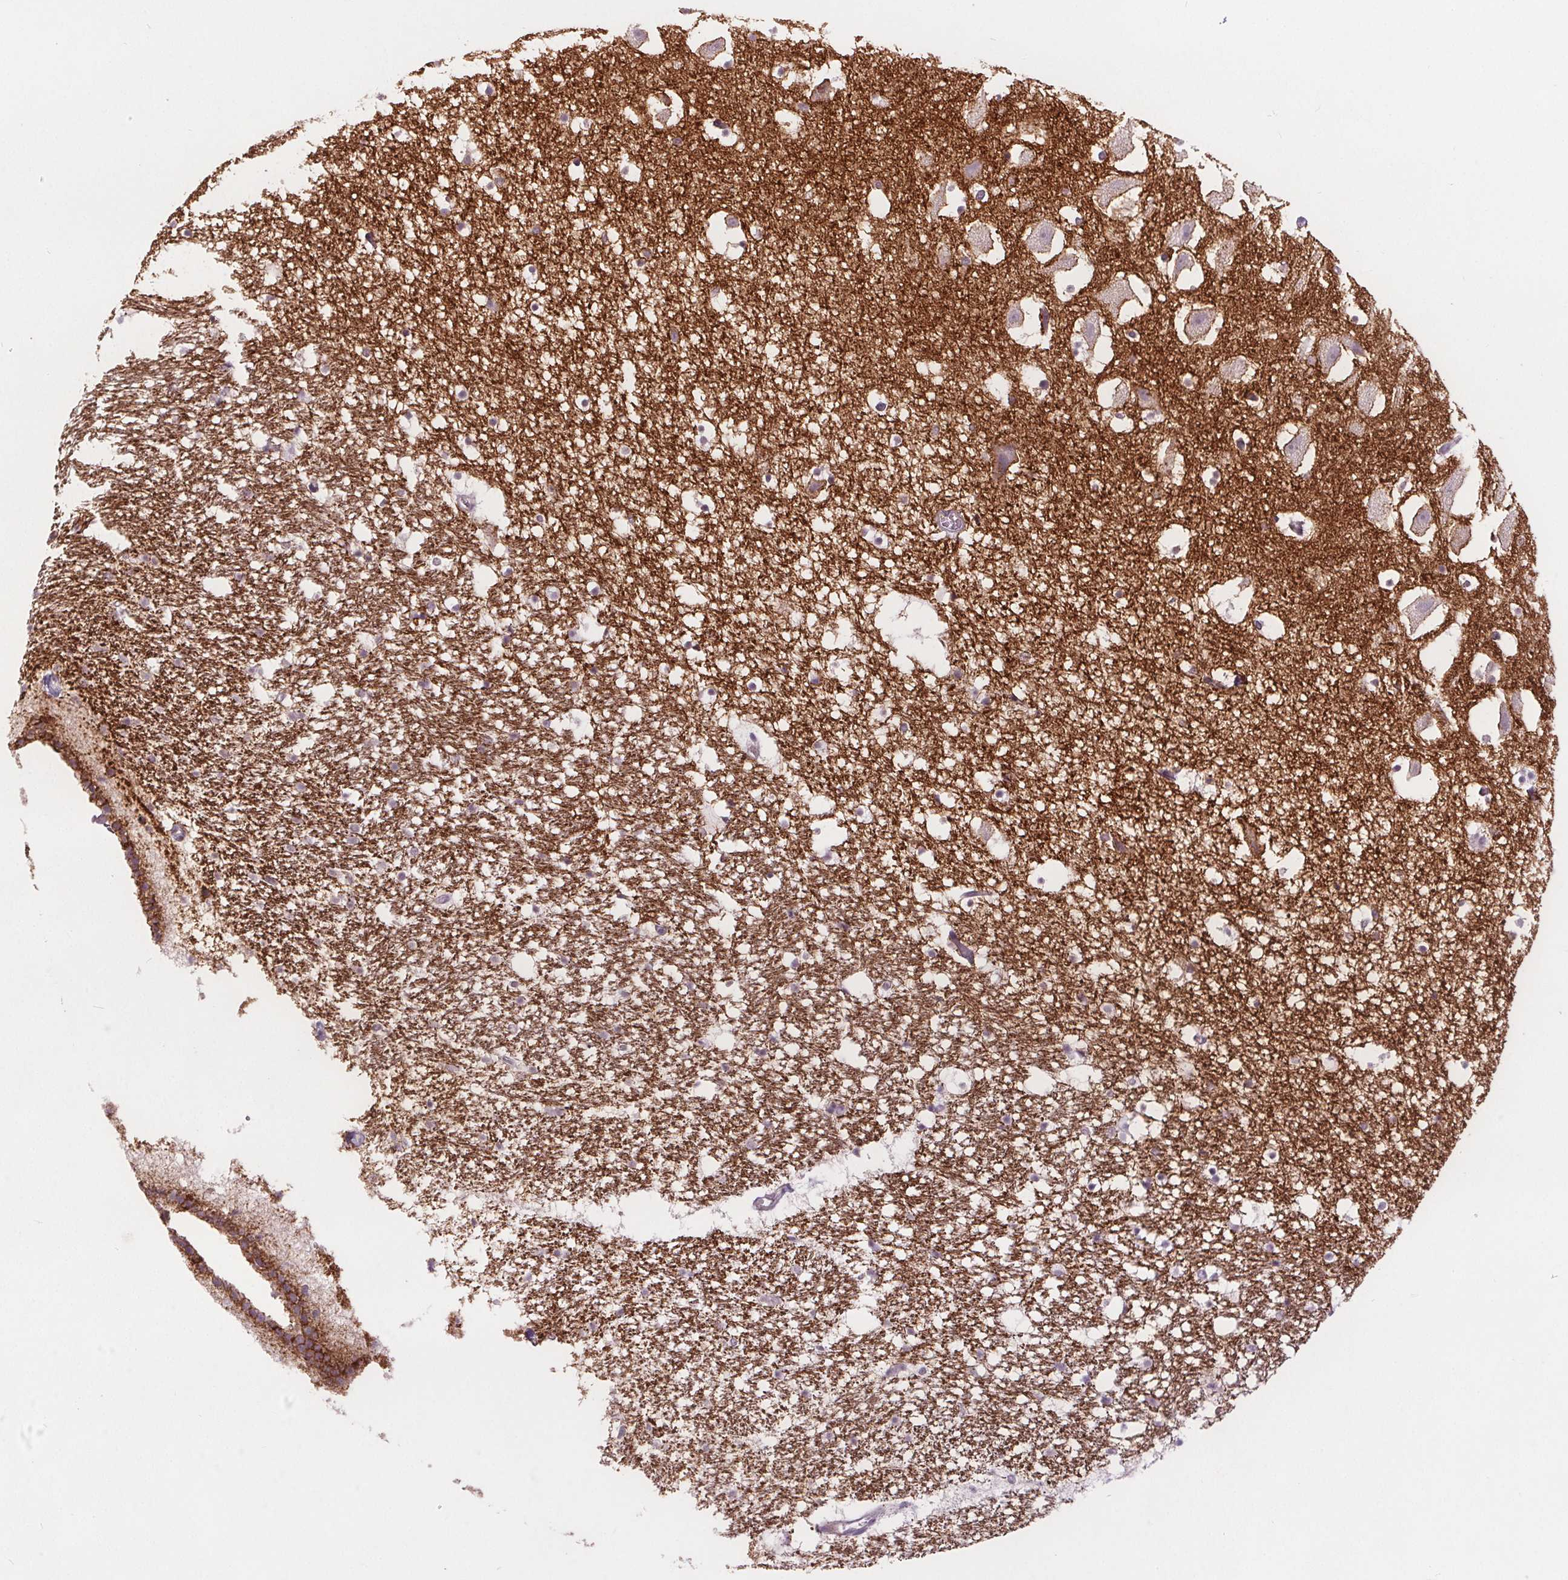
{"staining": {"intensity": "negative", "quantity": "none", "location": "none"}, "tissue": "hippocampus", "cell_type": "Glial cells", "image_type": "normal", "snomed": [{"axis": "morphology", "description": "Normal tissue, NOS"}, {"axis": "topography", "description": "Hippocampus"}], "caption": "Immunohistochemical staining of unremarkable human hippocampus exhibits no significant expression in glial cells.", "gene": "ATP1A1", "patient": {"sex": "male", "age": 26}}